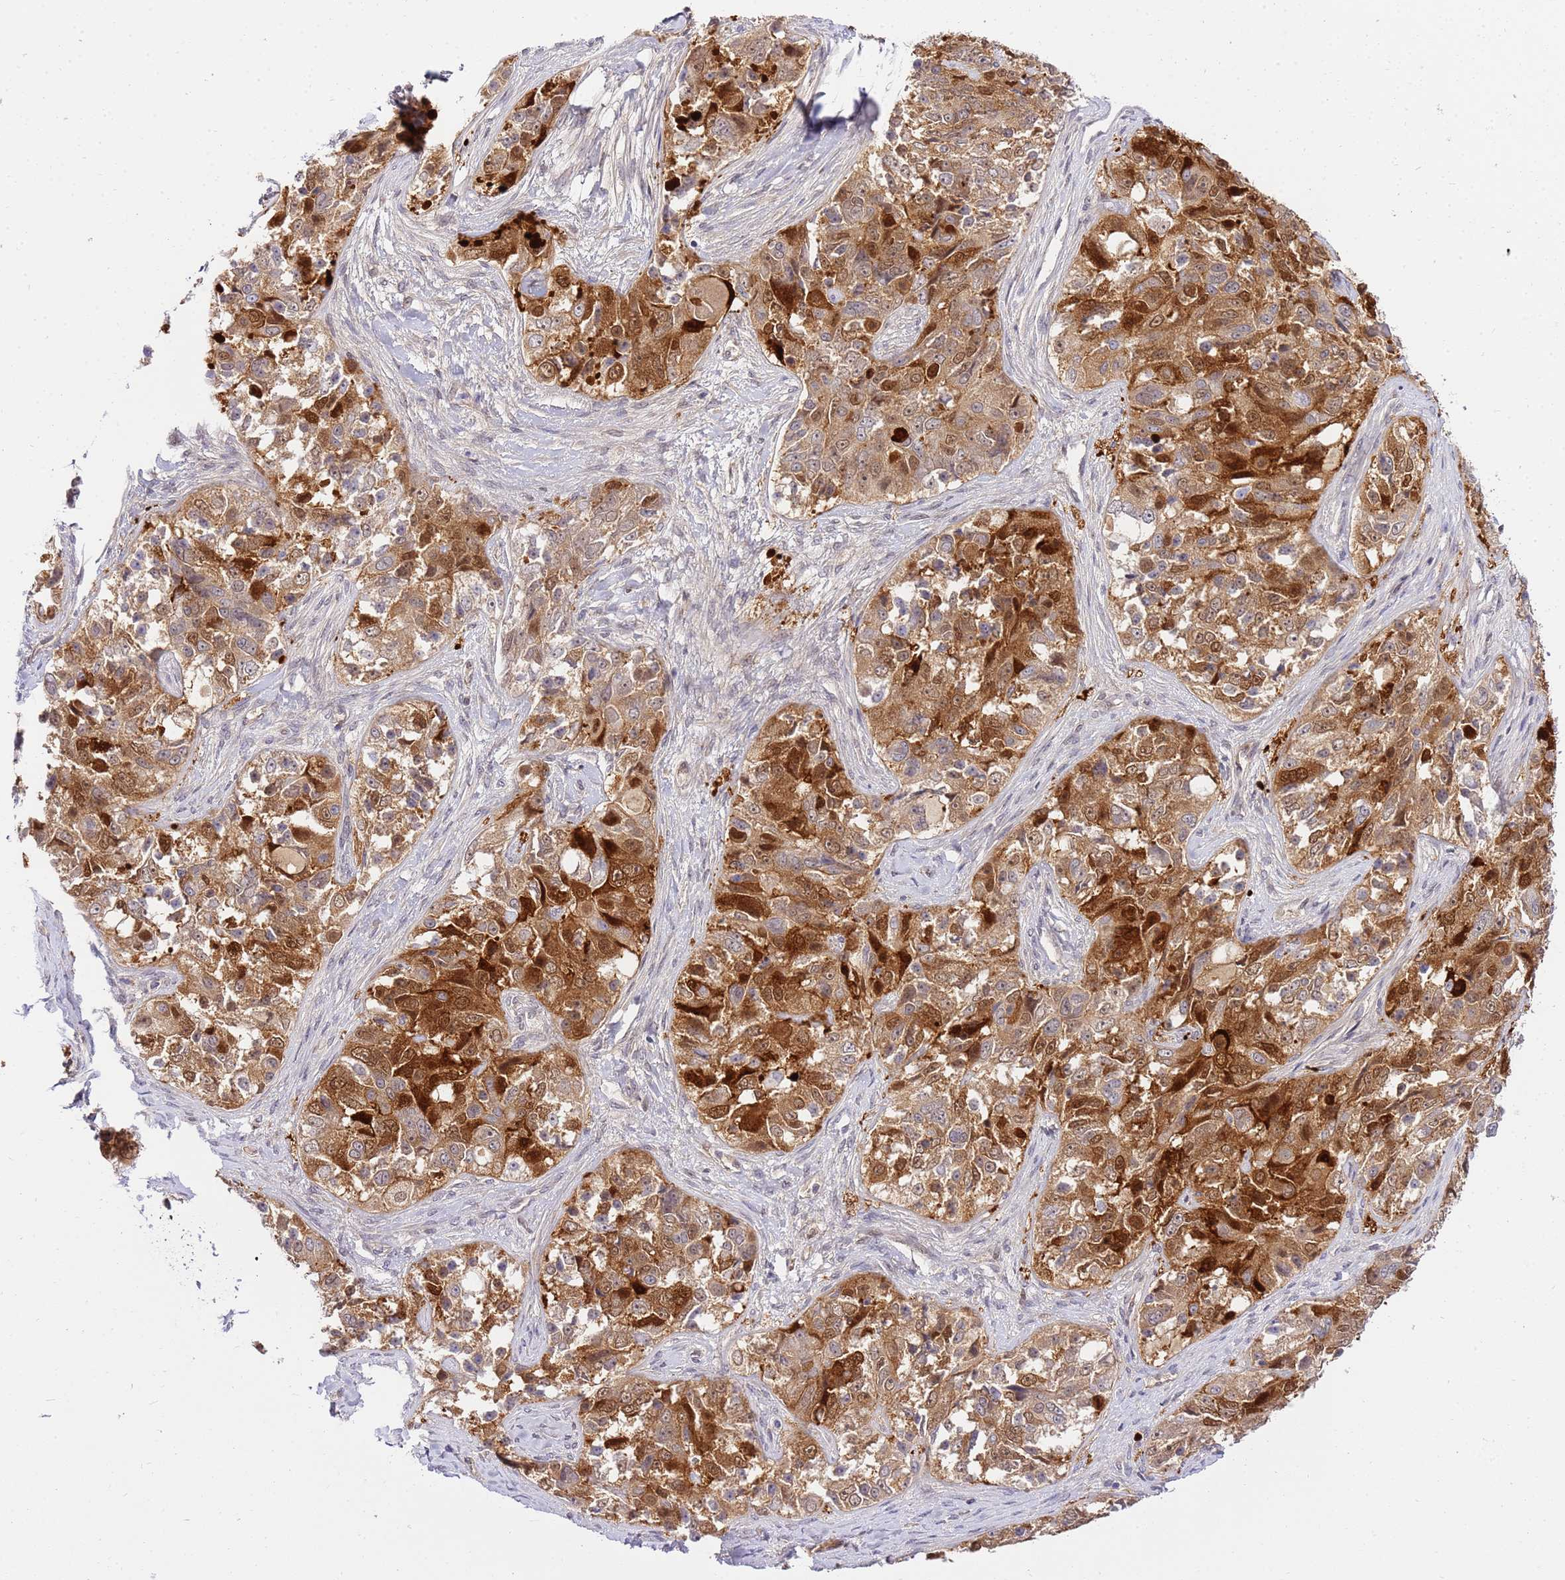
{"staining": {"intensity": "strong", "quantity": ">75%", "location": "cytoplasmic/membranous,nuclear"}, "tissue": "ovarian cancer", "cell_type": "Tumor cells", "image_type": "cancer", "snomed": [{"axis": "morphology", "description": "Carcinoma, endometroid"}, {"axis": "topography", "description": "Ovary"}], "caption": "Immunohistochemistry (IHC) of ovarian cancer (endometroid carcinoma) displays high levels of strong cytoplasmic/membranous and nuclear positivity in approximately >75% of tumor cells.", "gene": "TRIM37", "patient": {"sex": "female", "age": 51}}